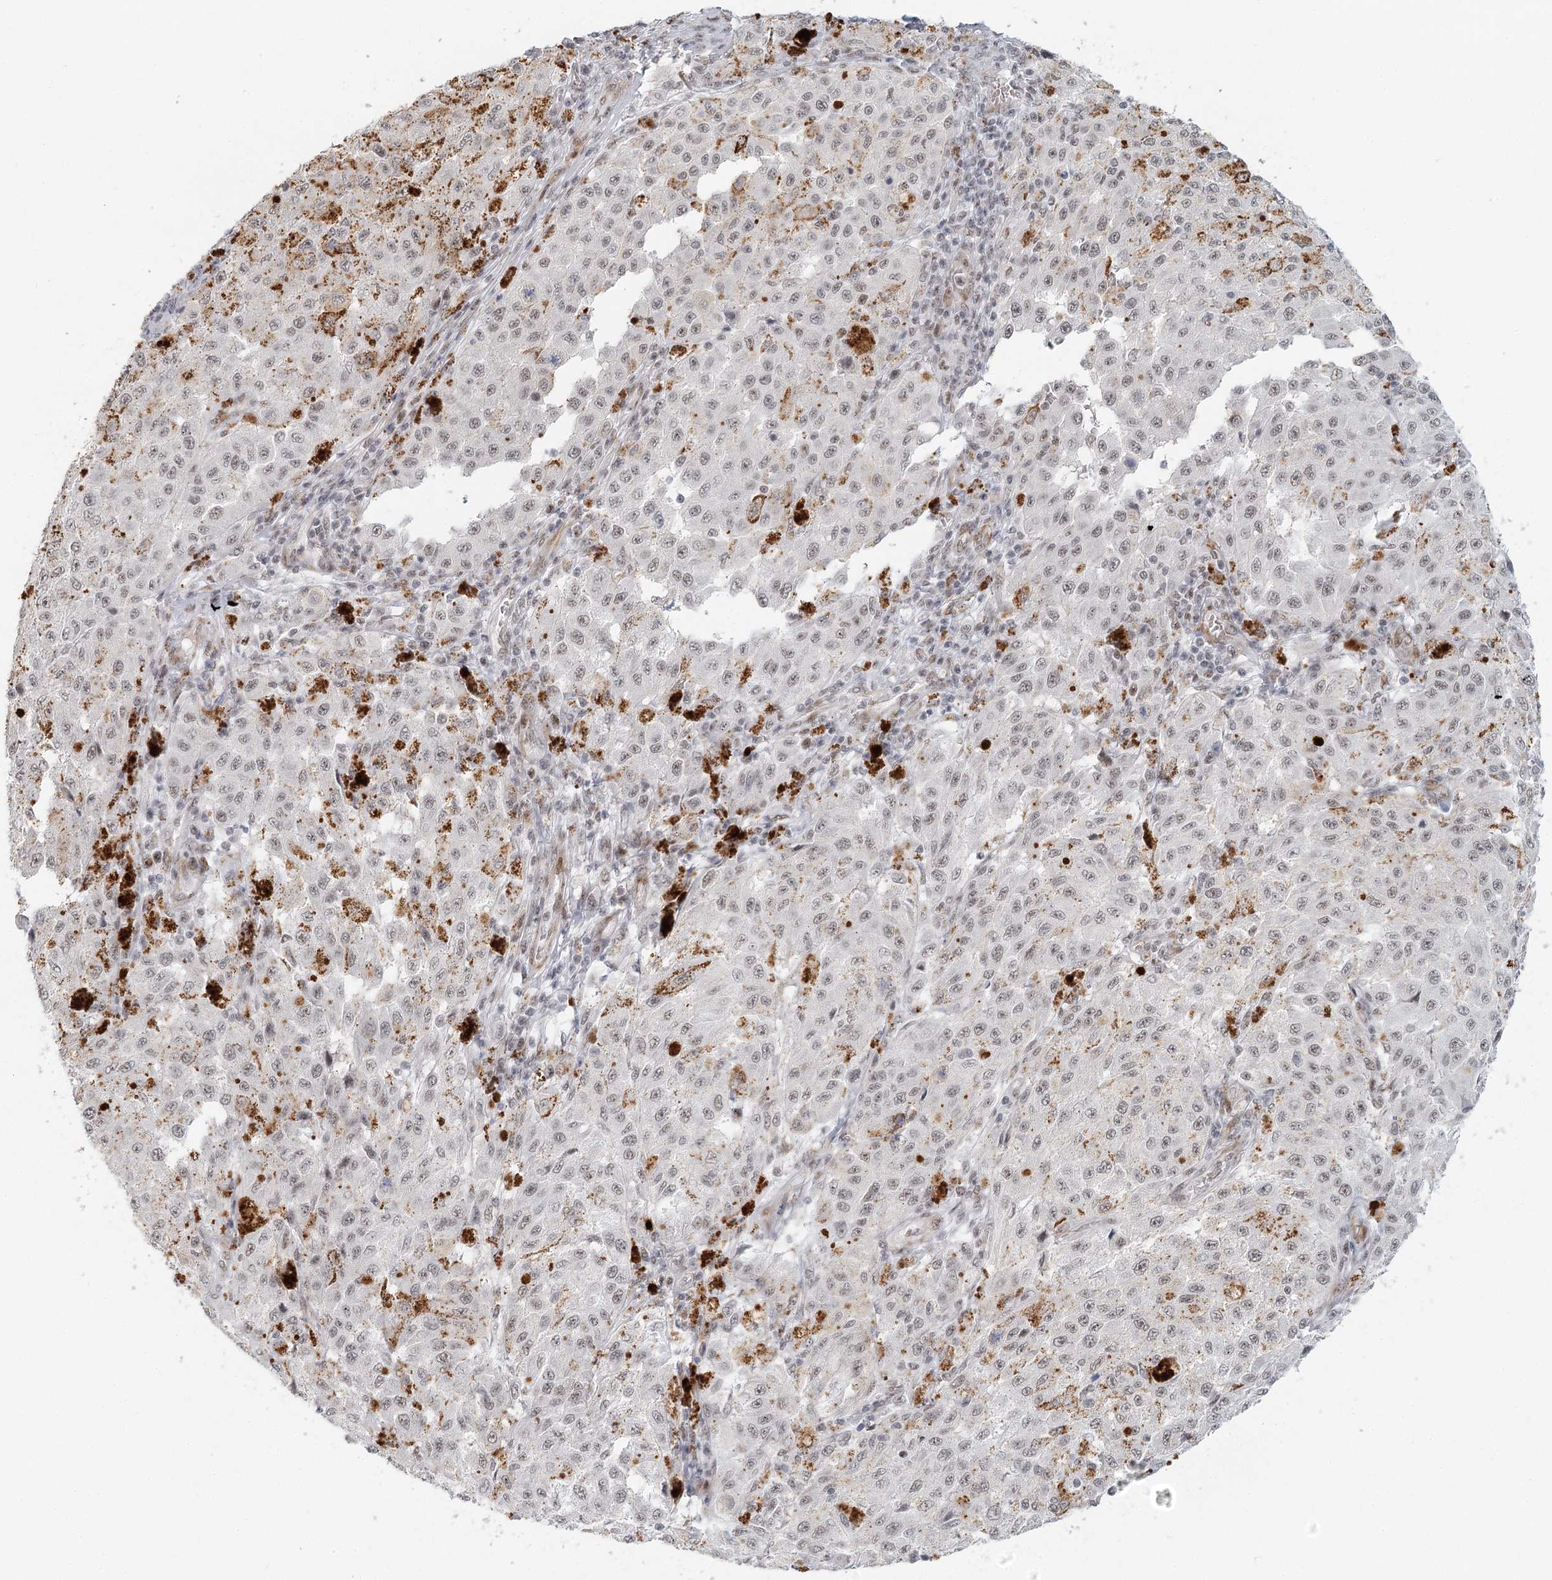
{"staining": {"intensity": "weak", "quantity": "25%-75%", "location": "nuclear"}, "tissue": "melanoma", "cell_type": "Tumor cells", "image_type": "cancer", "snomed": [{"axis": "morphology", "description": "Malignant melanoma, NOS"}, {"axis": "topography", "description": "Skin"}], "caption": "Melanoma stained for a protein (brown) exhibits weak nuclear positive staining in about 25%-75% of tumor cells.", "gene": "U2SURP", "patient": {"sex": "female", "age": 64}}